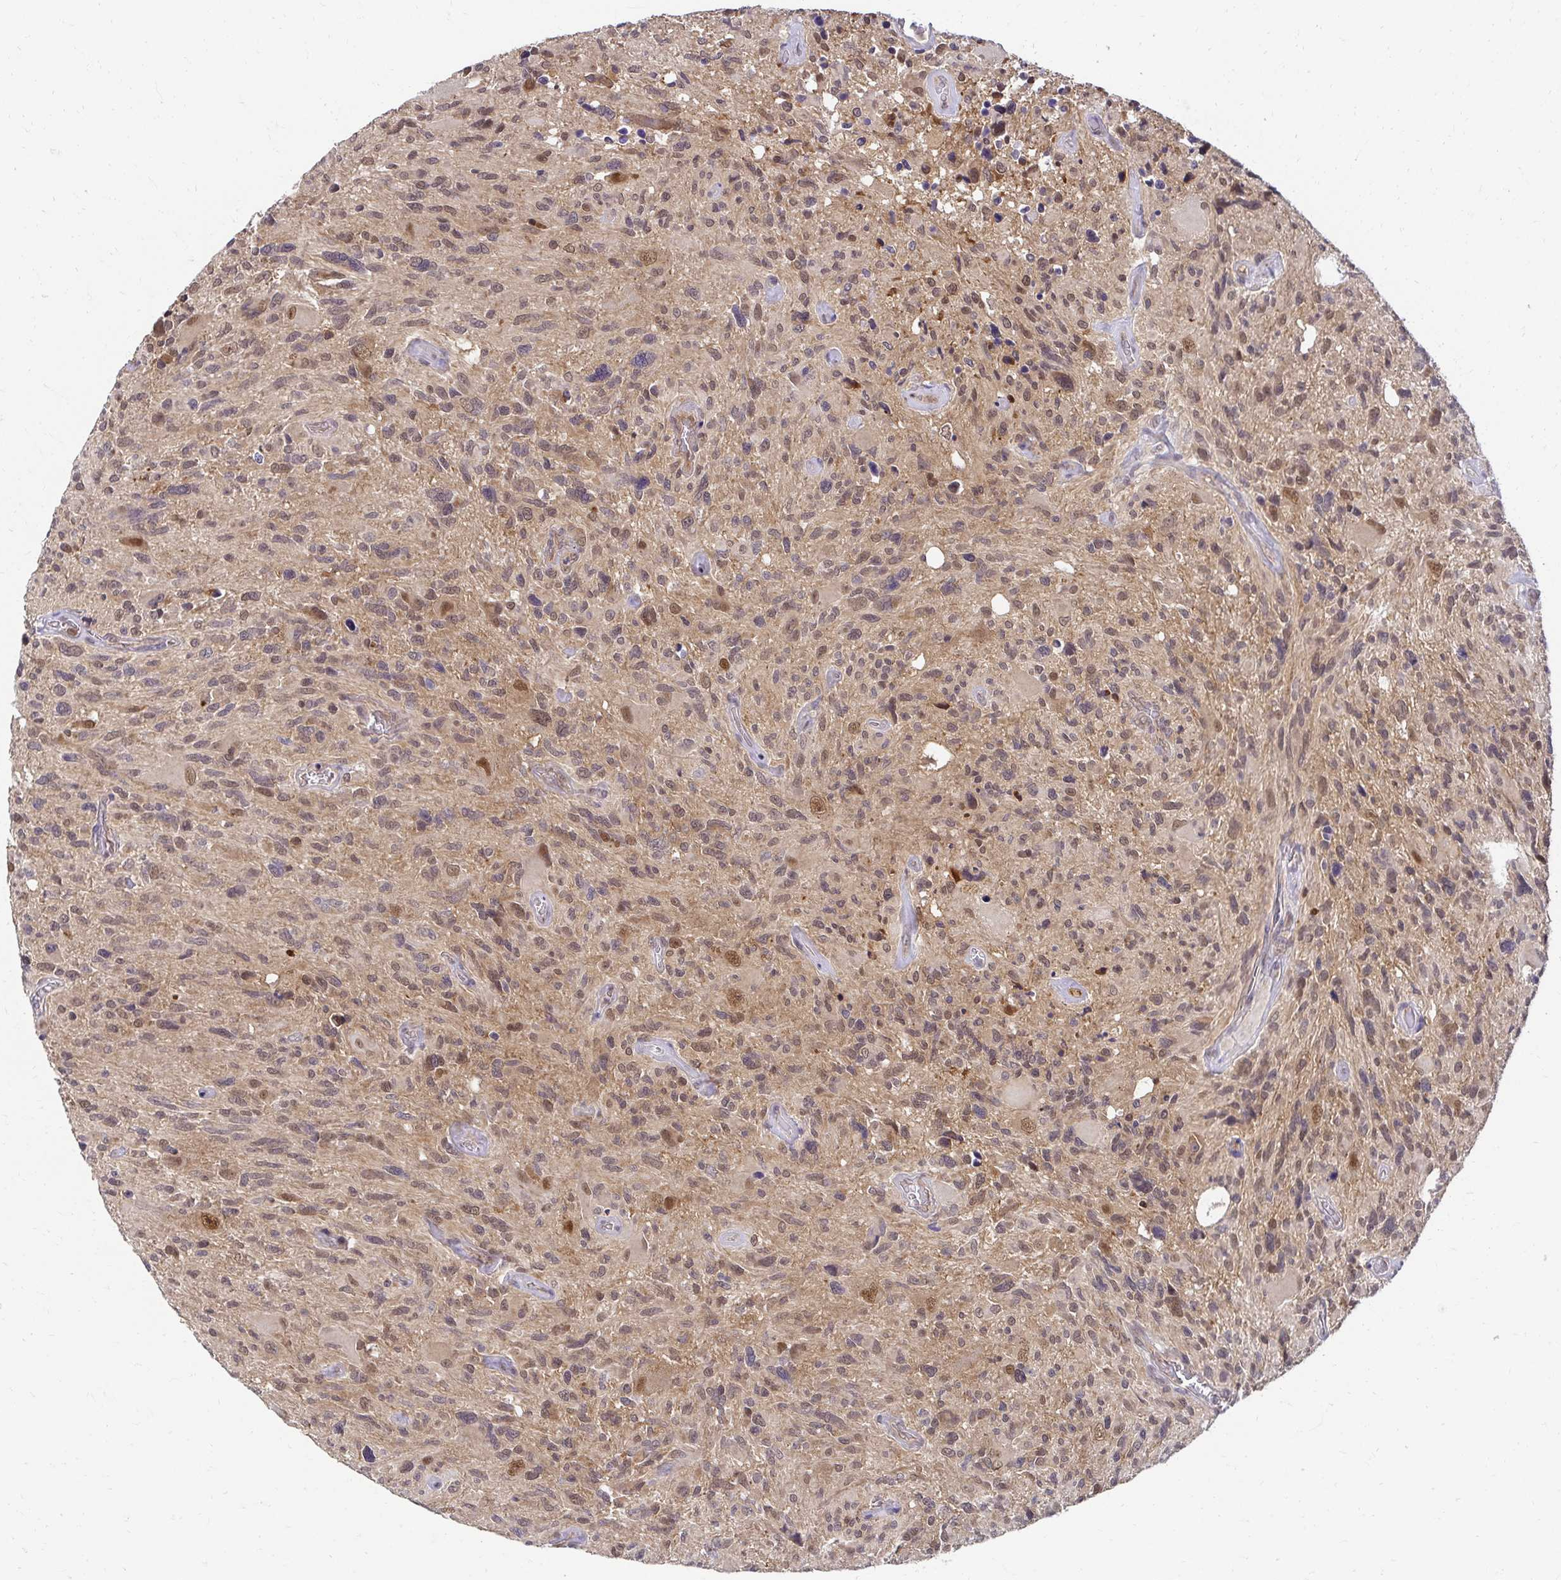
{"staining": {"intensity": "moderate", "quantity": "25%-75%", "location": "cytoplasmic/membranous,nuclear"}, "tissue": "glioma", "cell_type": "Tumor cells", "image_type": "cancer", "snomed": [{"axis": "morphology", "description": "Glioma, malignant, High grade"}, {"axis": "topography", "description": "Brain"}], "caption": "About 25%-75% of tumor cells in glioma exhibit moderate cytoplasmic/membranous and nuclear protein staining as visualized by brown immunohistochemical staining.", "gene": "PSMA4", "patient": {"sex": "male", "age": 49}}